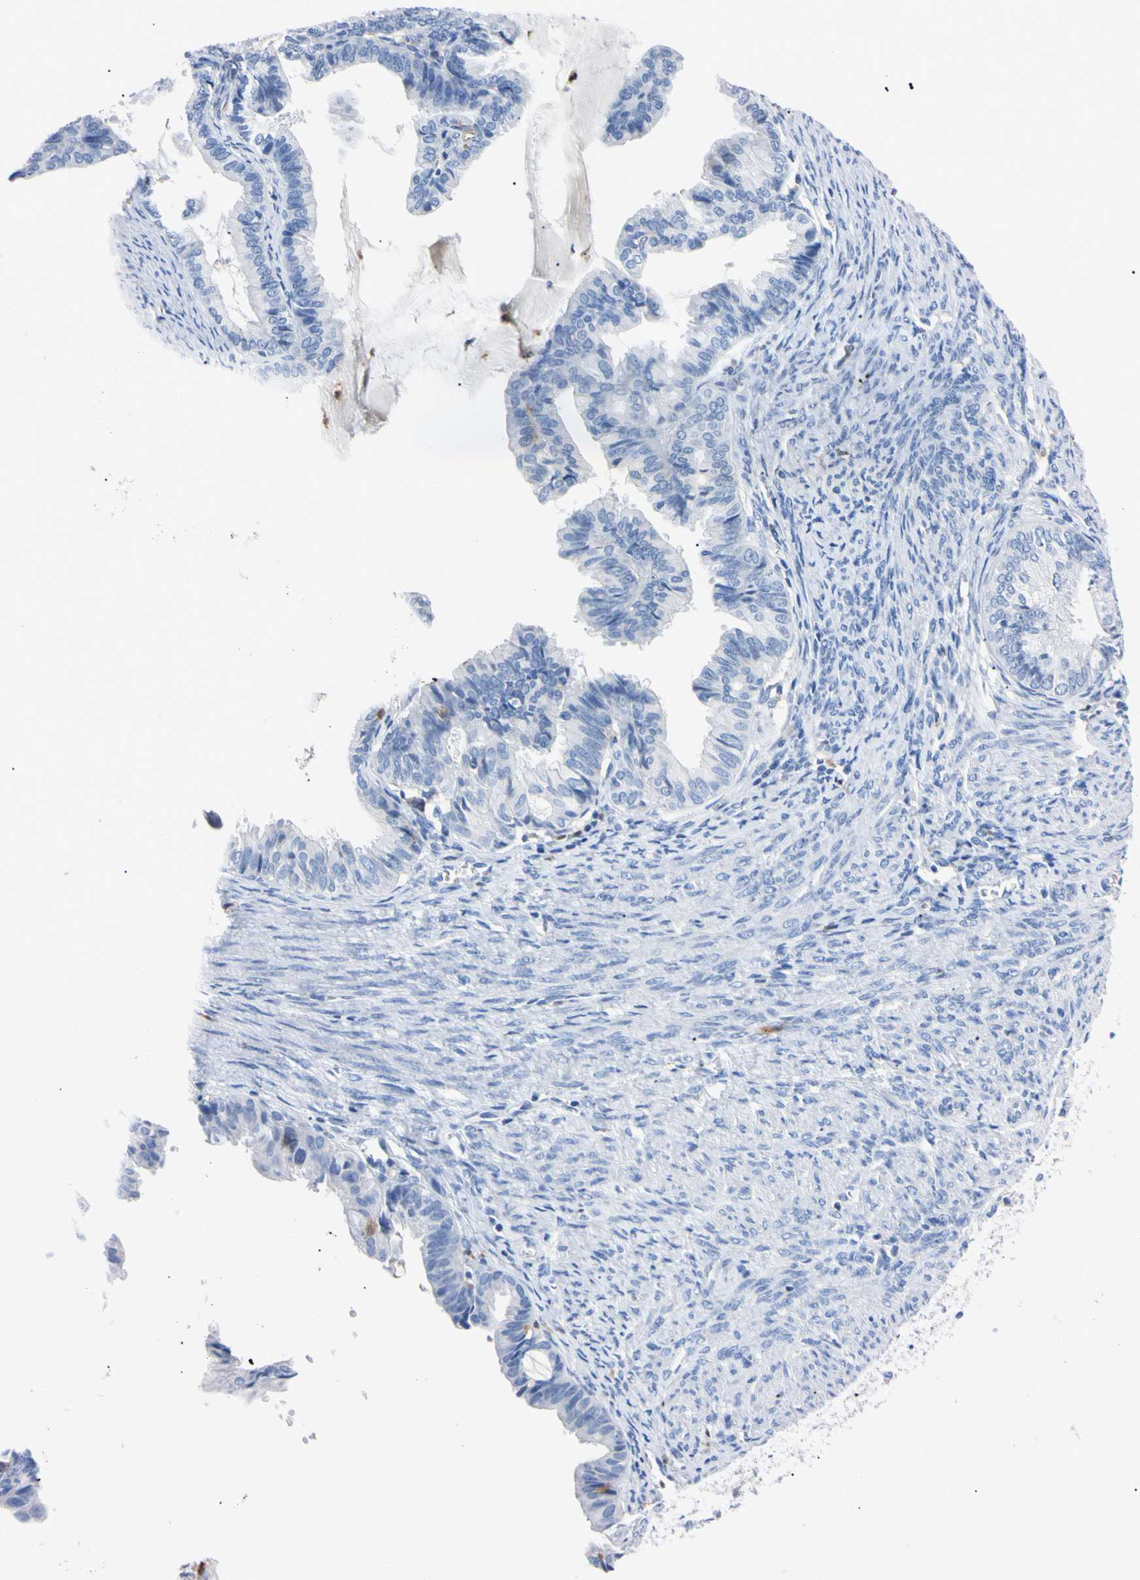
{"staining": {"intensity": "negative", "quantity": "none", "location": "none"}, "tissue": "endometrial cancer", "cell_type": "Tumor cells", "image_type": "cancer", "snomed": [{"axis": "morphology", "description": "Adenocarcinoma, NOS"}, {"axis": "topography", "description": "Endometrium"}], "caption": "Immunohistochemistry photomicrograph of neoplastic tissue: human endometrial cancer (adenocarcinoma) stained with DAB displays no significant protein expression in tumor cells.", "gene": "NCF4", "patient": {"sex": "female", "age": 86}}